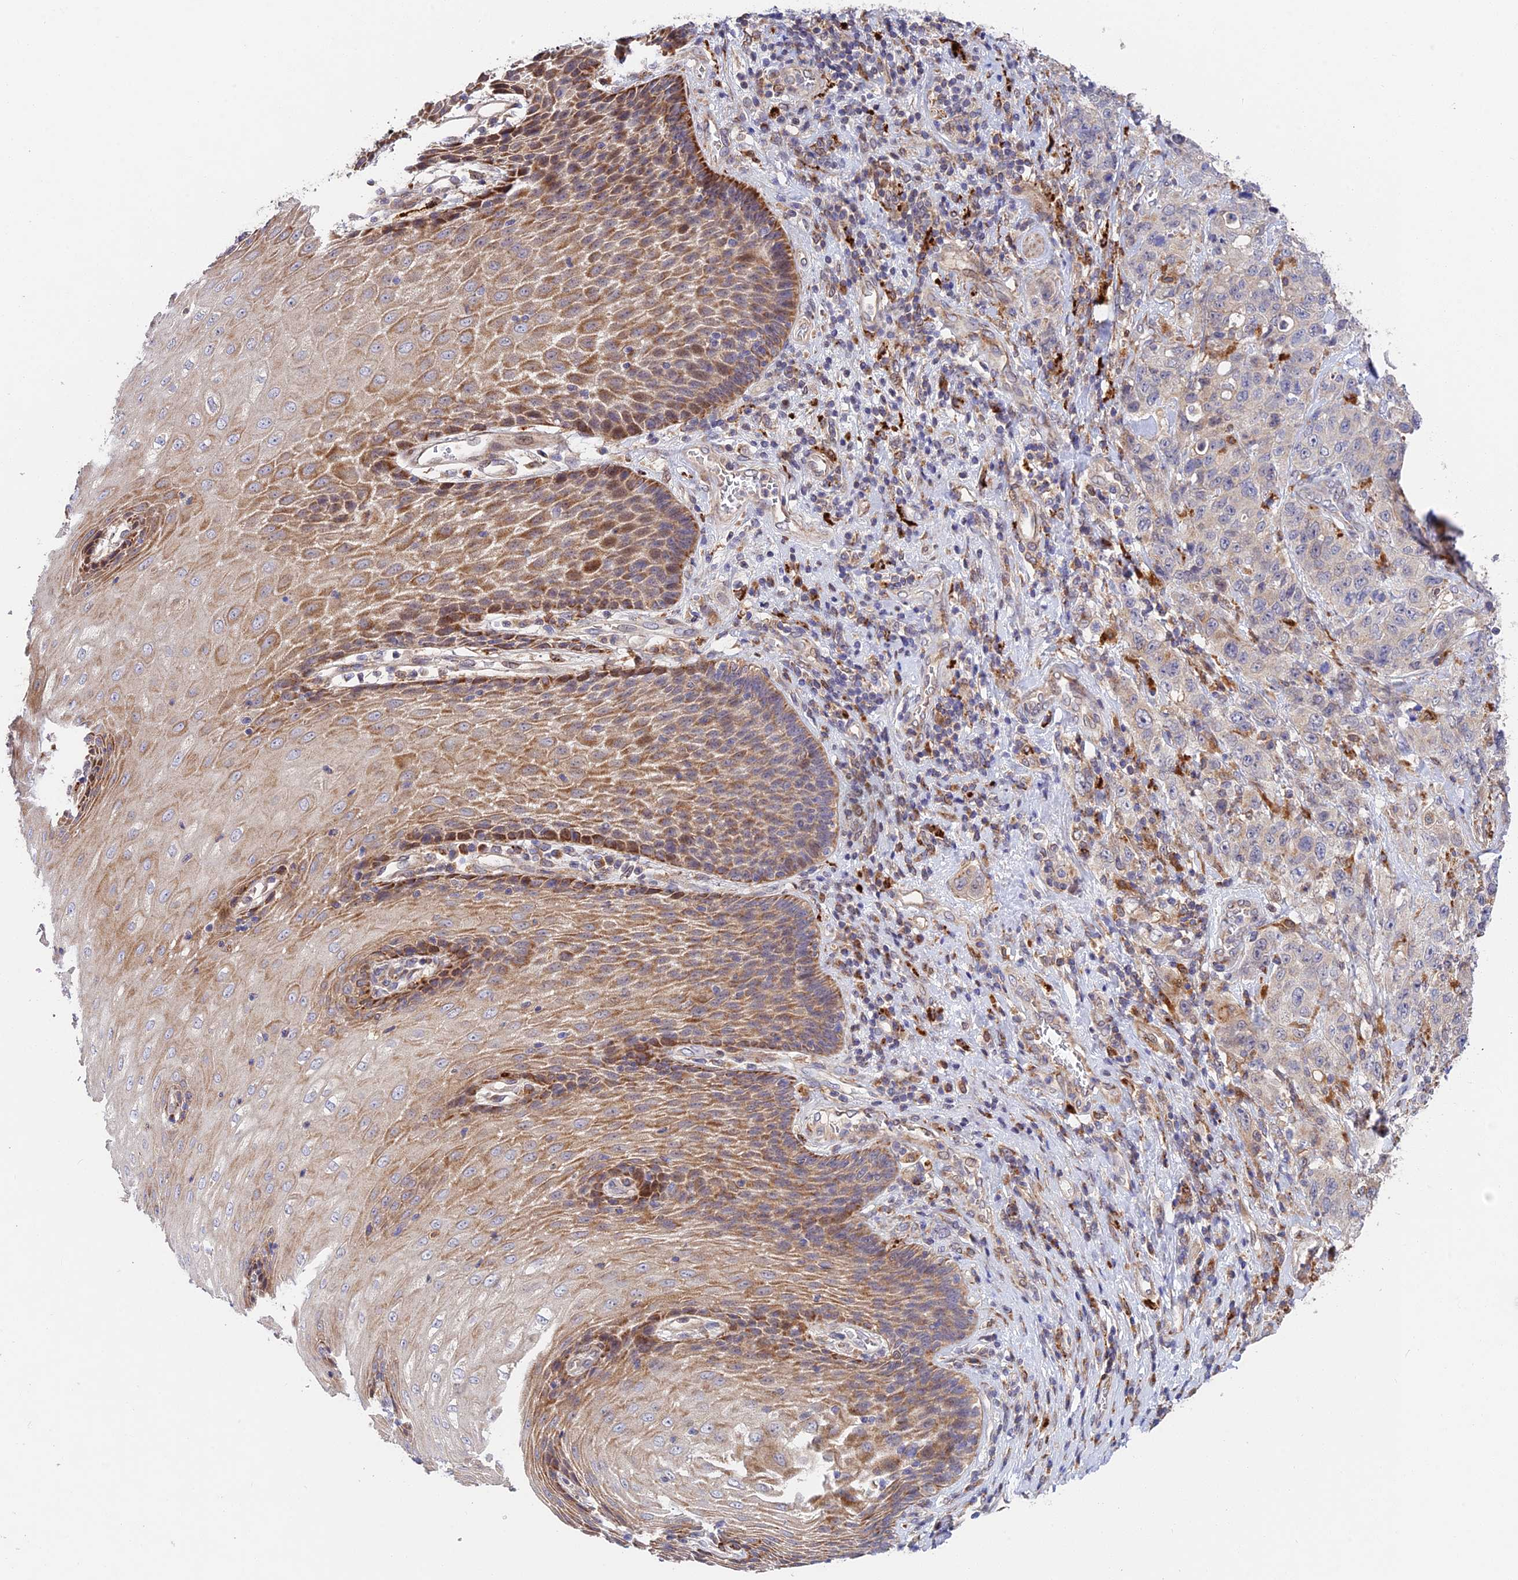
{"staining": {"intensity": "negative", "quantity": "none", "location": "none"}, "tissue": "stomach cancer", "cell_type": "Tumor cells", "image_type": "cancer", "snomed": [{"axis": "morphology", "description": "Adenocarcinoma, NOS"}, {"axis": "topography", "description": "Stomach"}], "caption": "Adenocarcinoma (stomach) was stained to show a protein in brown. There is no significant positivity in tumor cells. Brightfield microscopy of immunohistochemistry (IHC) stained with DAB (brown) and hematoxylin (blue), captured at high magnification.", "gene": "FUOM", "patient": {"sex": "male", "age": 48}}